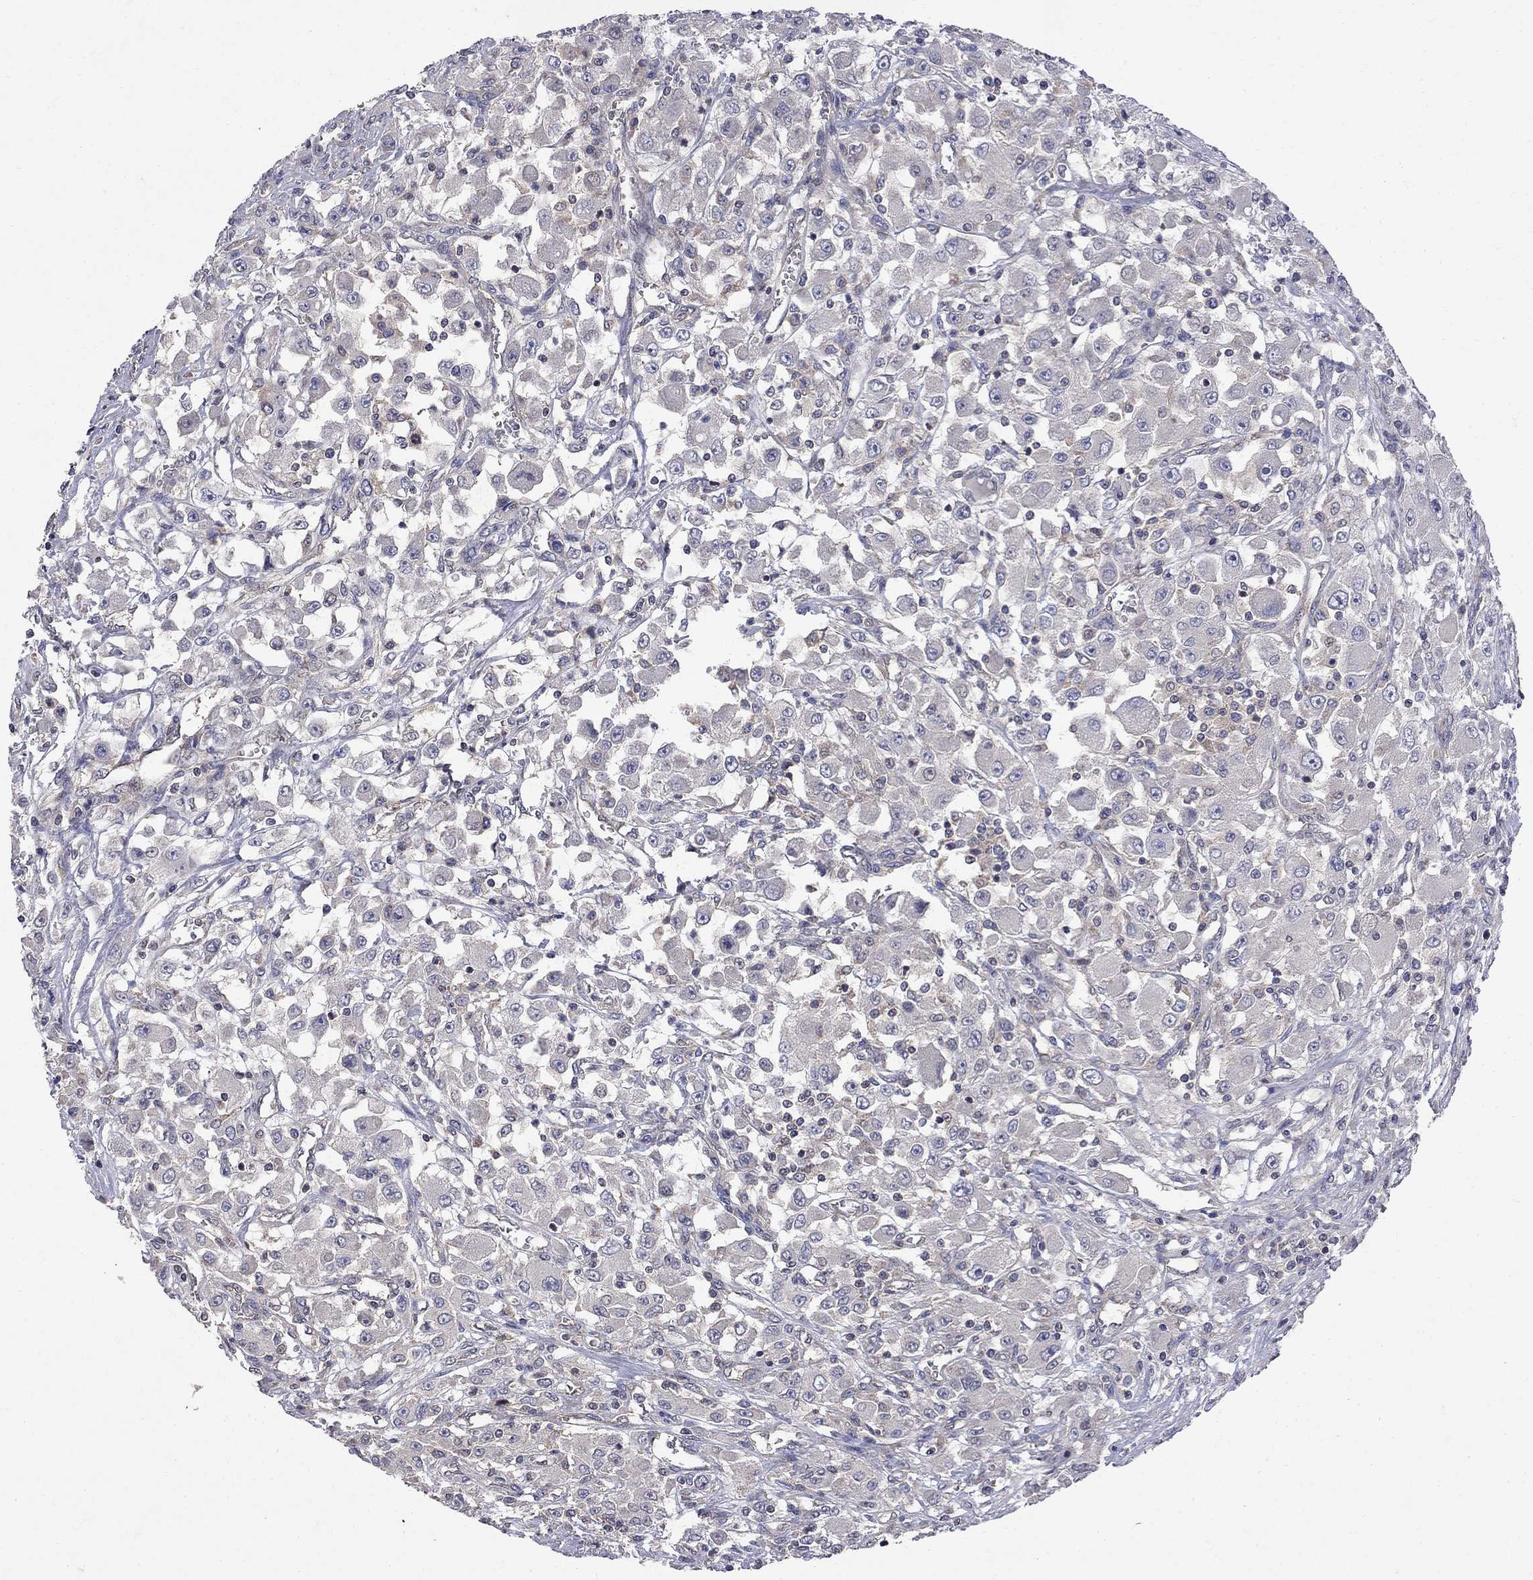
{"staining": {"intensity": "negative", "quantity": "none", "location": "none"}, "tissue": "renal cancer", "cell_type": "Tumor cells", "image_type": "cancer", "snomed": [{"axis": "morphology", "description": "Adenocarcinoma, NOS"}, {"axis": "topography", "description": "Kidney"}], "caption": "Immunohistochemical staining of human renal cancer (adenocarcinoma) displays no significant expression in tumor cells.", "gene": "ABI3", "patient": {"sex": "female", "age": 67}}